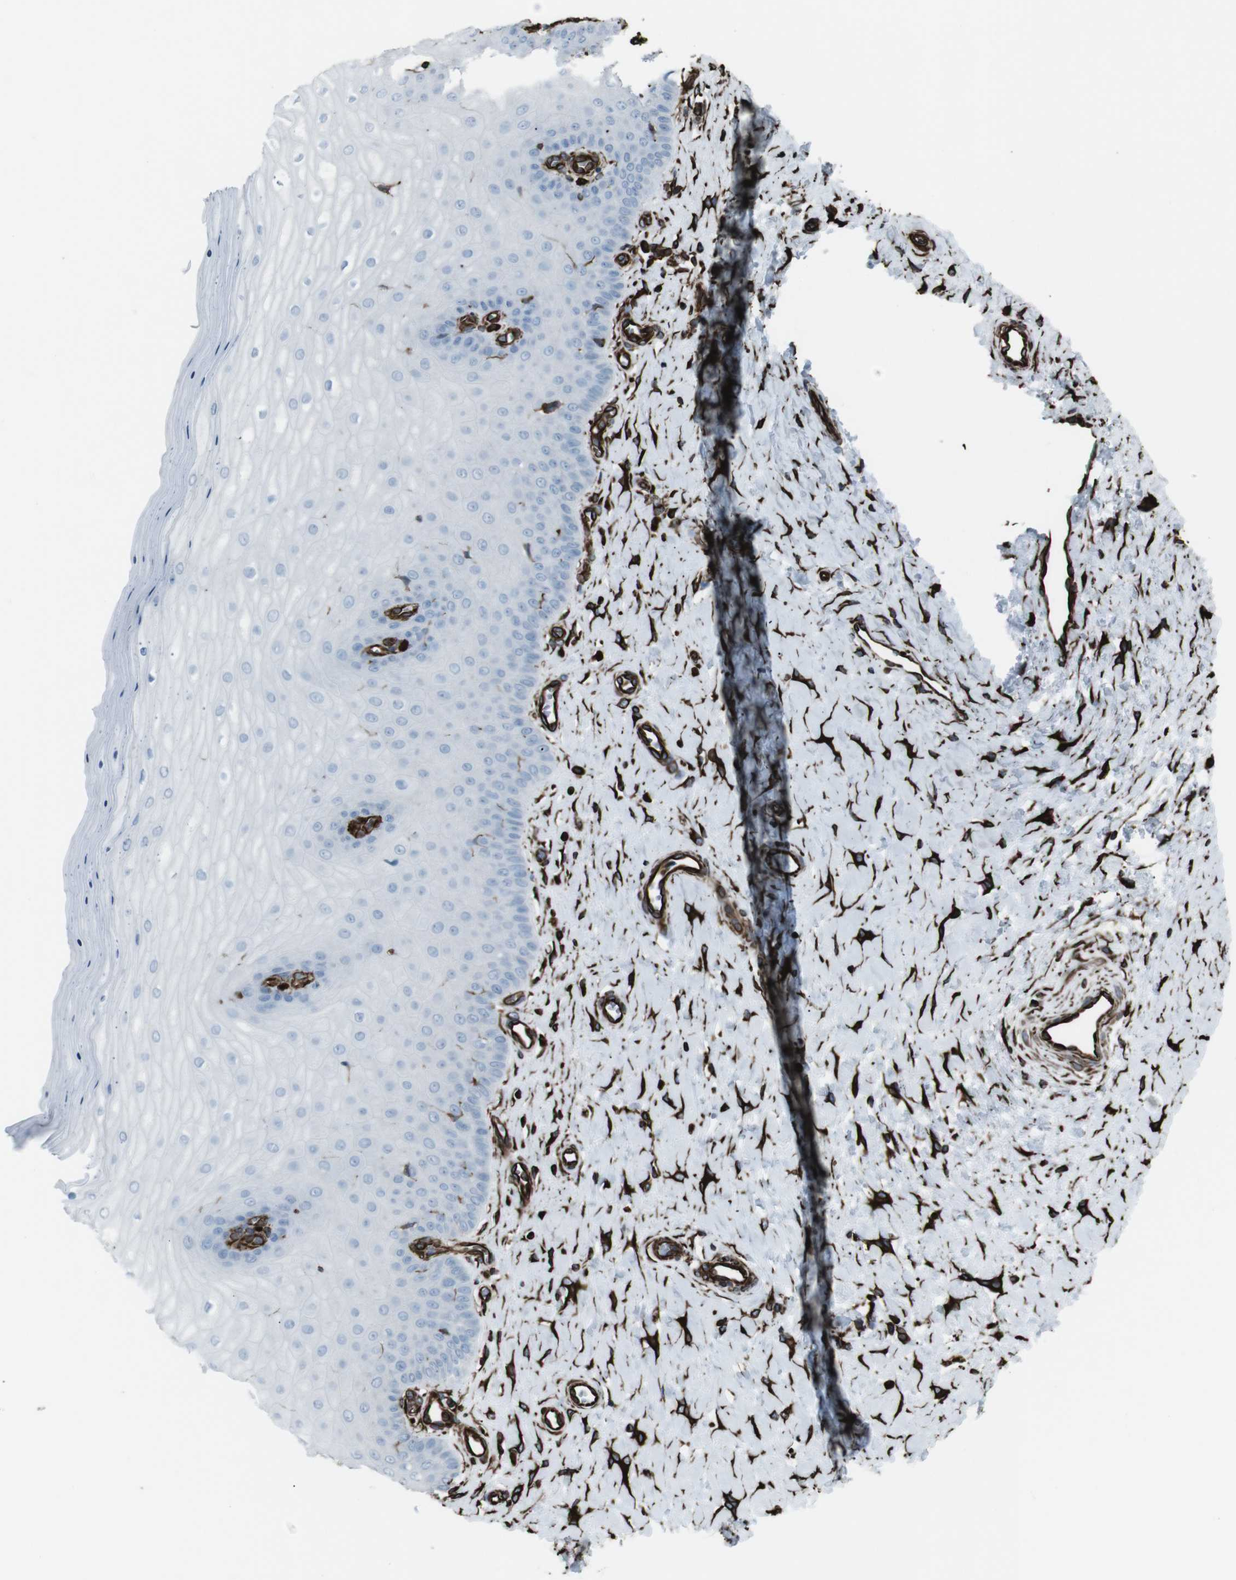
{"staining": {"intensity": "moderate", "quantity": "25%-75%", "location": "cytoplasmic/membranous"}, "tissue": "cervix", "cell_type": "Glandular cells", "image_type": "normal", "snomed": [{"axis": "morphology", "description": "Normal tissue, NOS"}, {"axis": "topography", "description": "Cervix"}], "caption": "An immunohistochemistry micrograph of normal tissue is shown. Protein staining in brown shows moderate cytoplasmic/membranous positivity in cervix within glandular cells.", "gene": "ZDHHC6", "patient": {"sex": "female", "age": 55}}